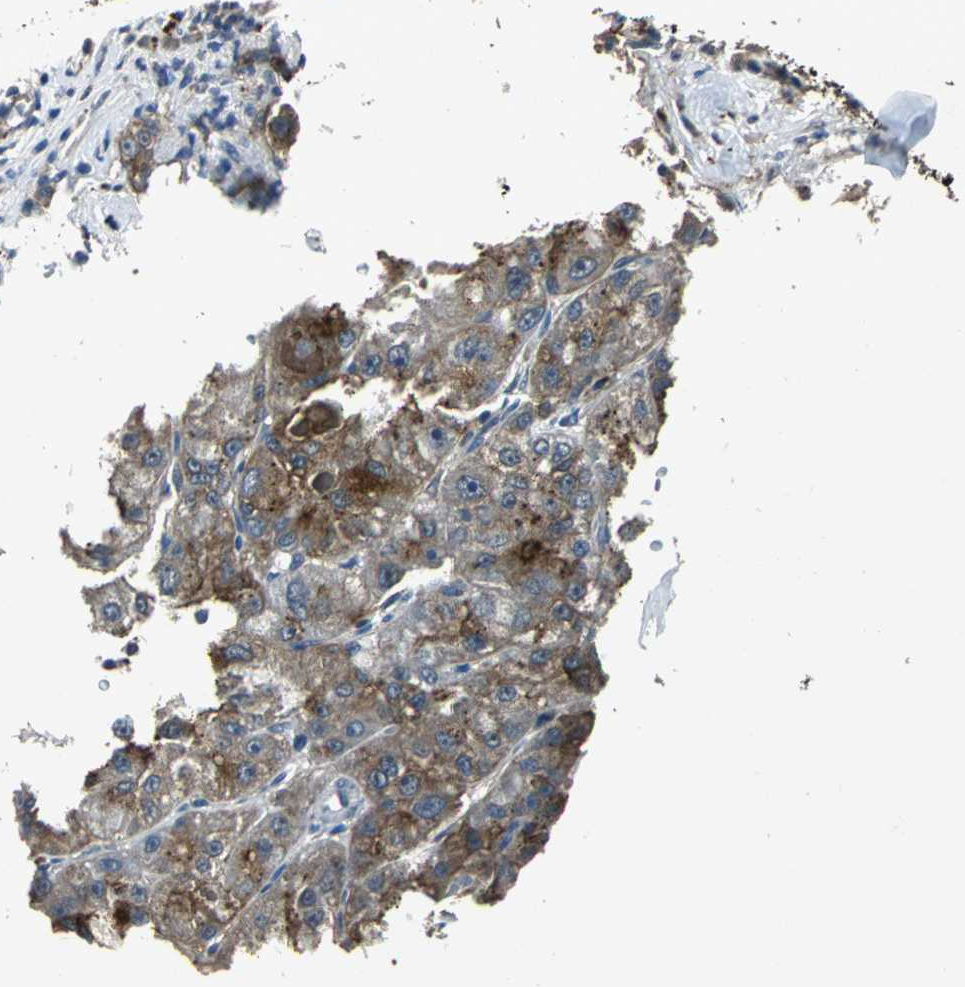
{"staining": {"intensity": "moderate", "quantity": ">75%", "location": "cytoplasmic/membranous"}, "tissue": "liver cancer", "cell_type": "Tumor cells", "image_type": "cancer", "snomed": [{"axis": "morphology", "description": "Carcinoma, Hepatocellular, NOS"}, {"axis": "topography", "description": "Liver"}], "caption": "Liver cancer (hepatocellular carcinoma) stained with immunohistochemistry (IHC) shows moderate cytoplasmic/membranous positivity in approximately >75% of tumor cells.", "gene": "OCLN", "patient": {"sex": "male", "age": 80}}